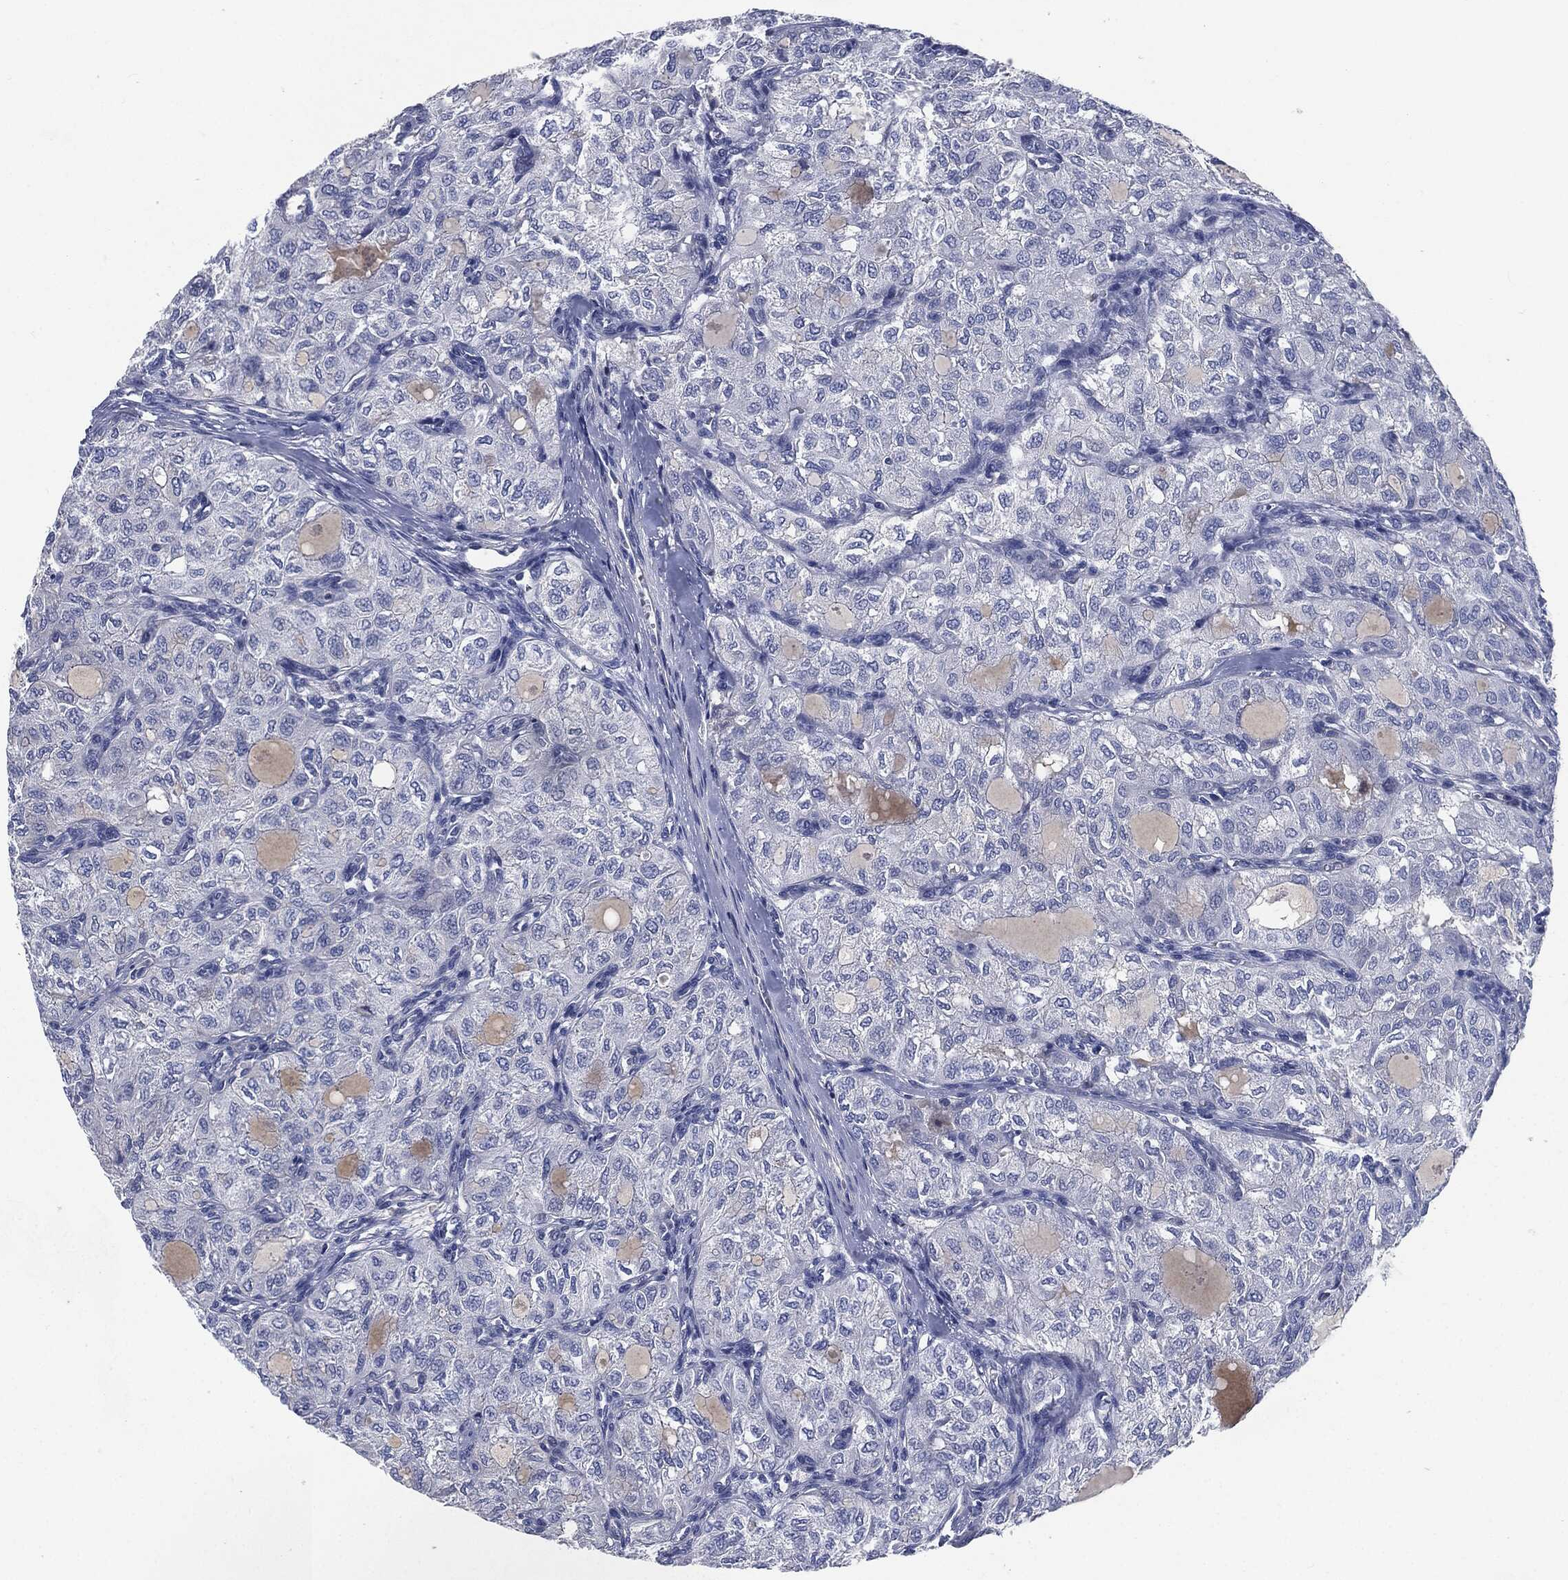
{"staining": {"intensity": "negative", "quantity": "none", "location": "none"}, "tissue": "thyroid cancer", "cell_type": "Tumor cells", "image_type": "cancer", "snomed": [{"axis": "morphology", "description": "Follicular adenoma carcinoma, NOS"}, {"axis": "topography", "description": "Thyroid gland"}], "caption": "A photomicrograph of human thyroid follicular adenoma carcinoma is negative for staining in tumor cells. (Stains: DAB (3,3'-diaminobenzidine) immunohistochemistry (IHC) with hematoxylin counter stain, Microscopy: brightfield microscopy at high magnification).", "gene": "CD27", "patient": {"sex": "male", "age": 75}}